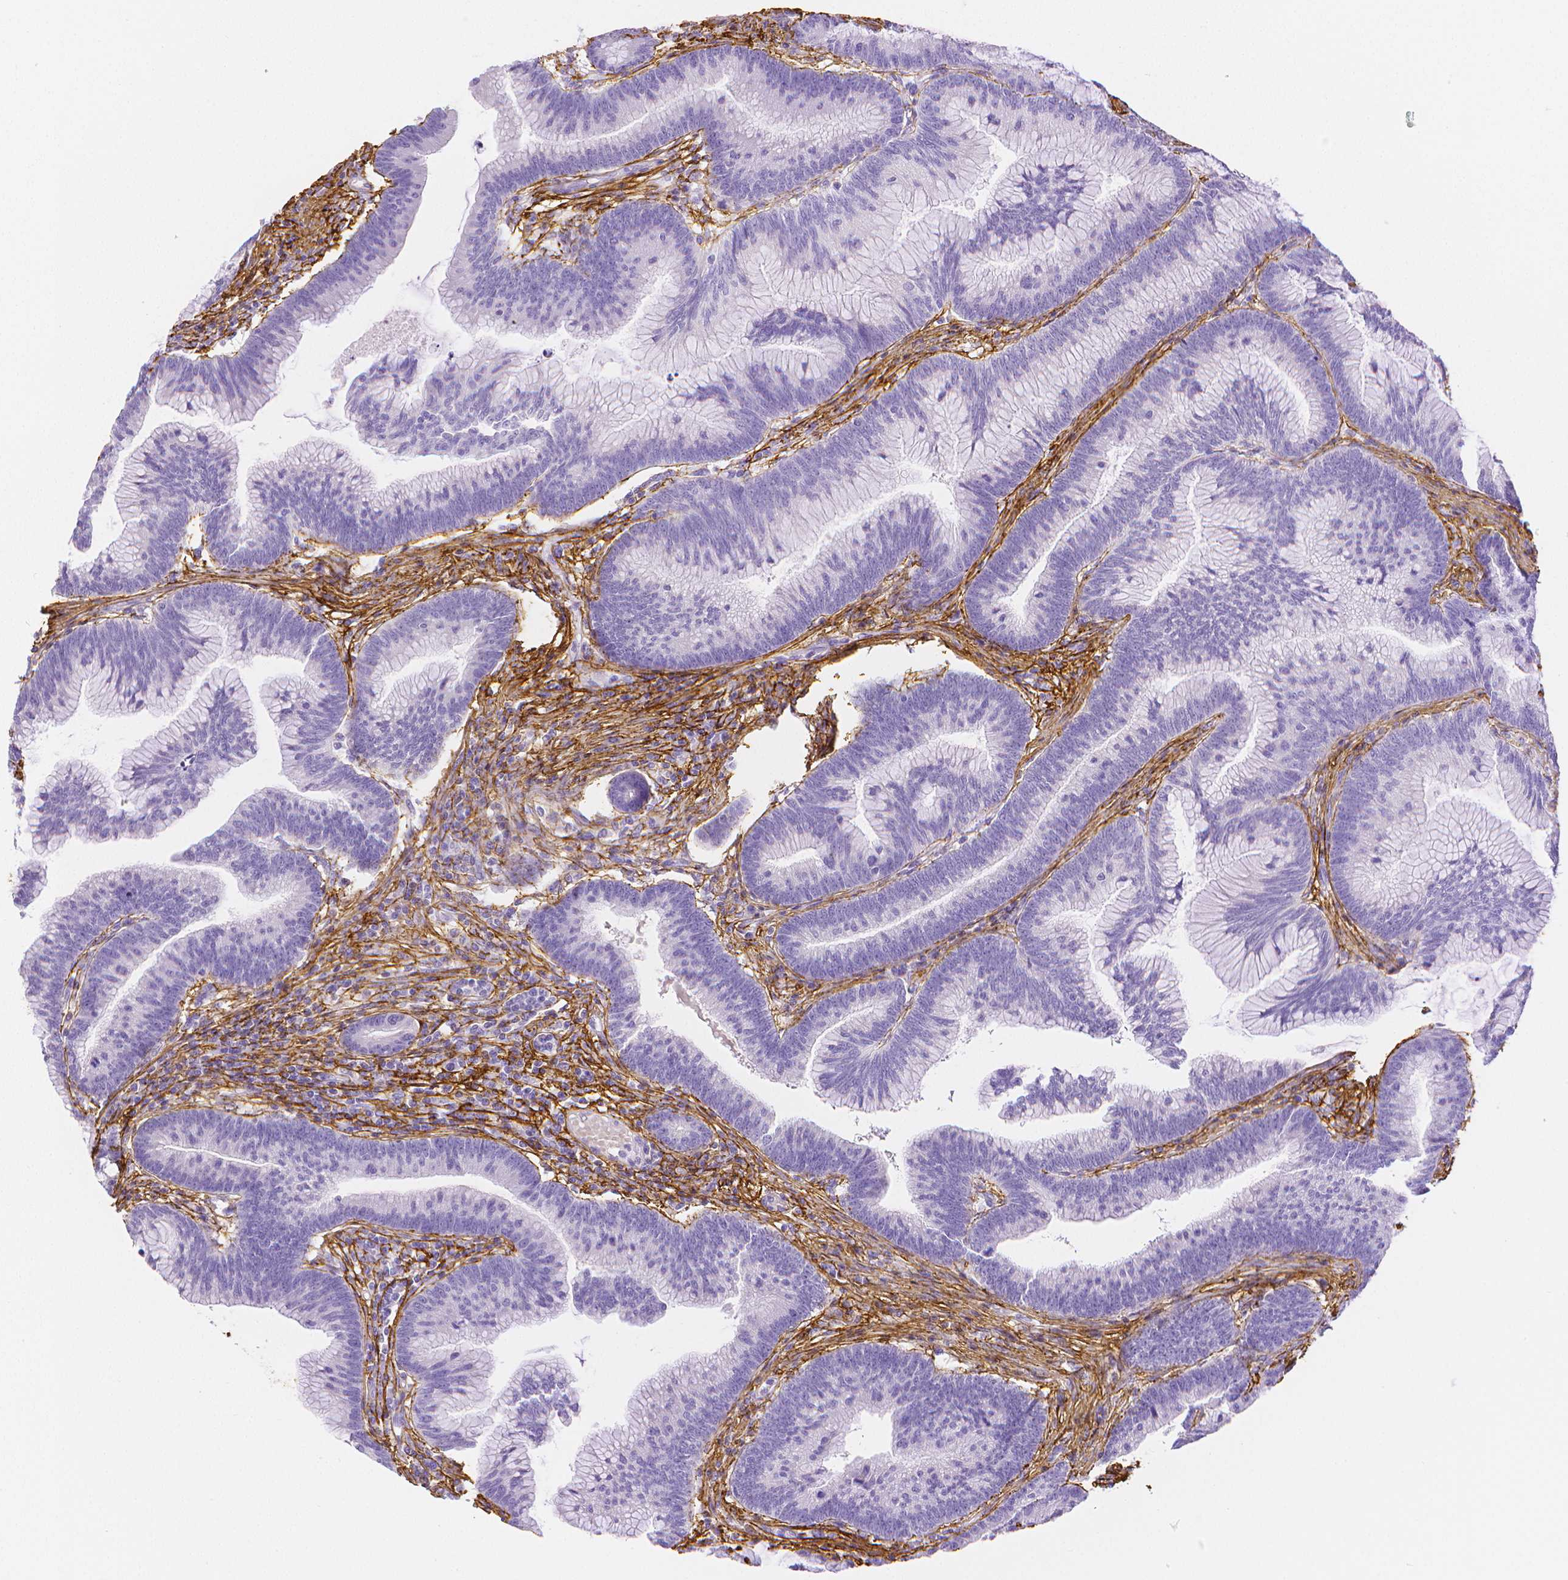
{"staining": {"intensity": "negative", "quantity": "none", "location": "none"}, "tissue": "colorectal cancer", "cell_type": "Tumor cells", "image_type": "cancer", "snomed": [{"axis": "morphology", "description": "Adenocarcinoma, NOS"}, {"axis": "topography", "description": "Colon"}], "caption": "Immunohistochemistry (IHC) histopathology image of human colorectal adenocarcinoma stained for a protein (brown), which shows no expression in tumor cells. (DAB immunohistochemistry visualized using brightfield microscopy, high magnification).", "gene": "FBN1", "patient": {"sex": "female", "age": 78}}